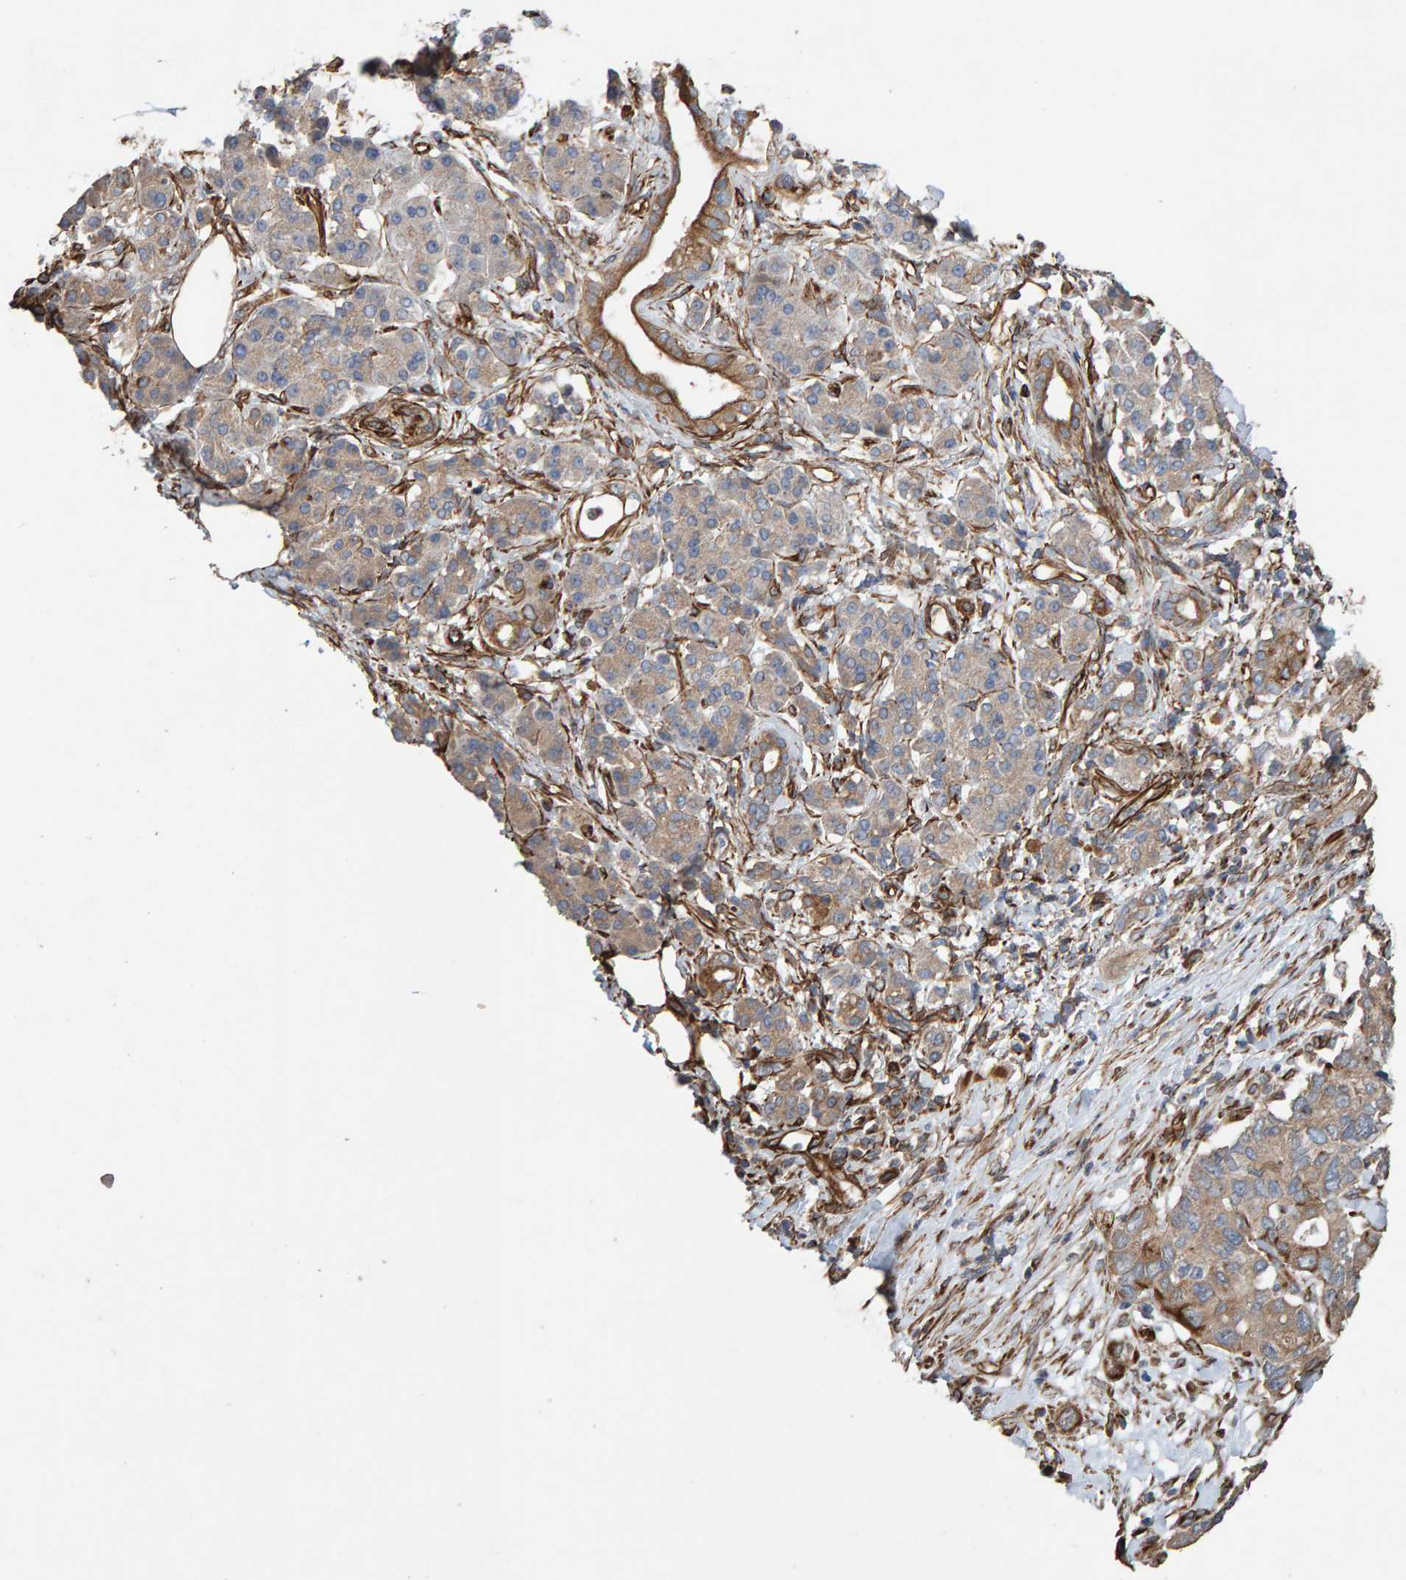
{"staining": {"intensity": "weak", "quantity": ">75%", "location": "cytoplasmic/membranous"}, "tissue": "pancreatic cancer", "cell_type": "Tumor cells", "image_type": "cancer", "snomed": [{"axis": "morphology", "description": "Adenocarcinoma, NOS"}, {"axis": "topography", "description": "Pancreas"}], "caption": "Human pancreatic cancer (adenocarcinoma) stained with a protein marker demonstrates weak staining in tumor cells.", "gene": "ZNF347", "patient": {"sex": "female", "age": 56}}